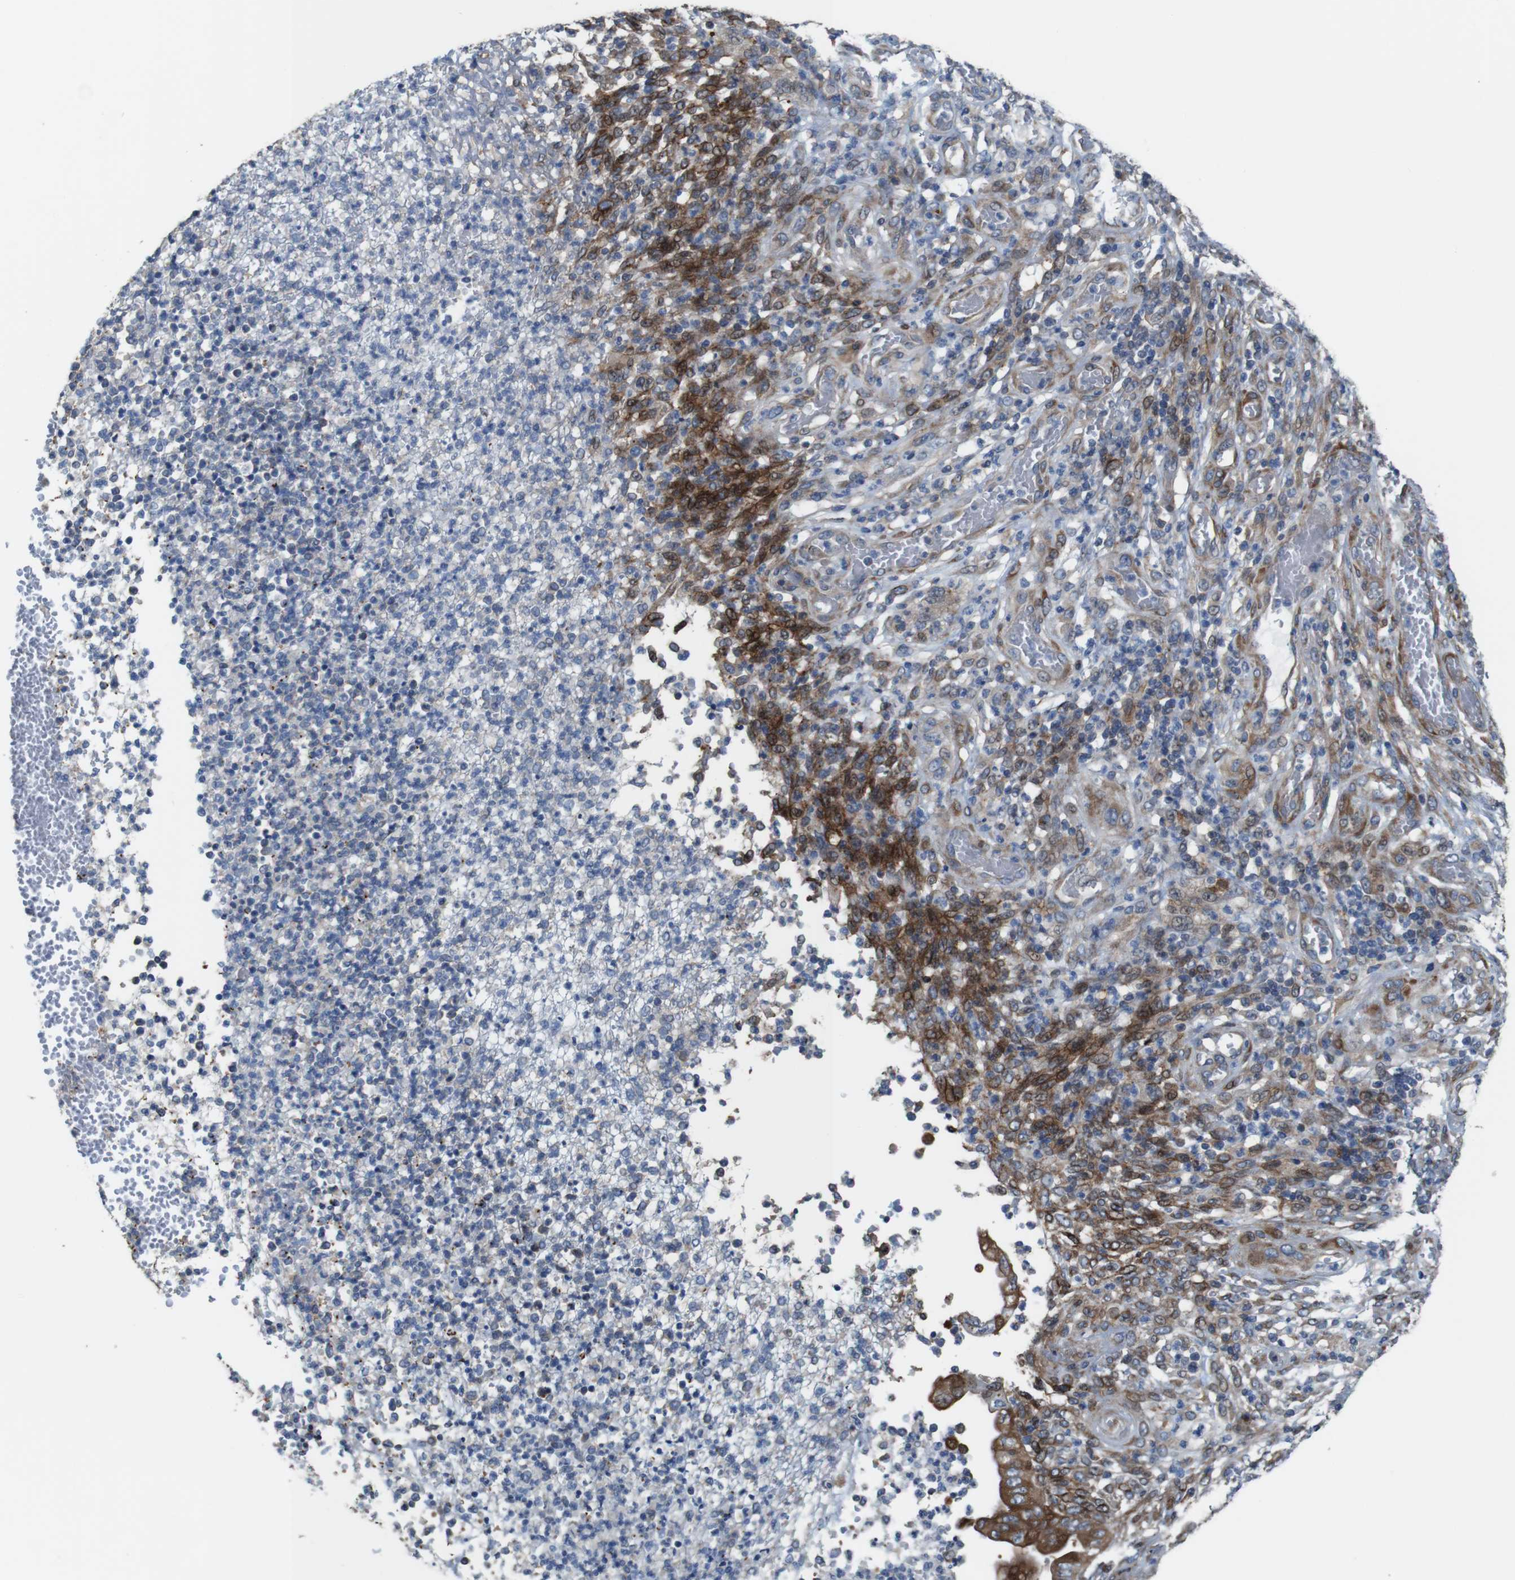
{"staining": {"intensity": "moderate", "quantity": ">75%", "location": "cytoplasmic/membranous"}, "tissue": "stomach cancer", "cell_type": "Tumor cells", "image_type": "cancer", "snomed": [{"axis": "morphology", "description": "Adenocarcinoma, NOS"}, {"axis": "topography", "description": "Stomach"}], "caption": "Immunohistochemistry staining of stomach cancer, which shows medium levels of moderate cytoplasmic/membranous expression in approximately >75% of tumor cells indicating moderate cytoplasmic/membranous protein staining. The staining was performed using DAB (brown) for protein detection and nuclei were counterstained in hematoxylin (blue).", "gene": "PCOLCE2", "patient": {"sex": "female", "age": 73}}